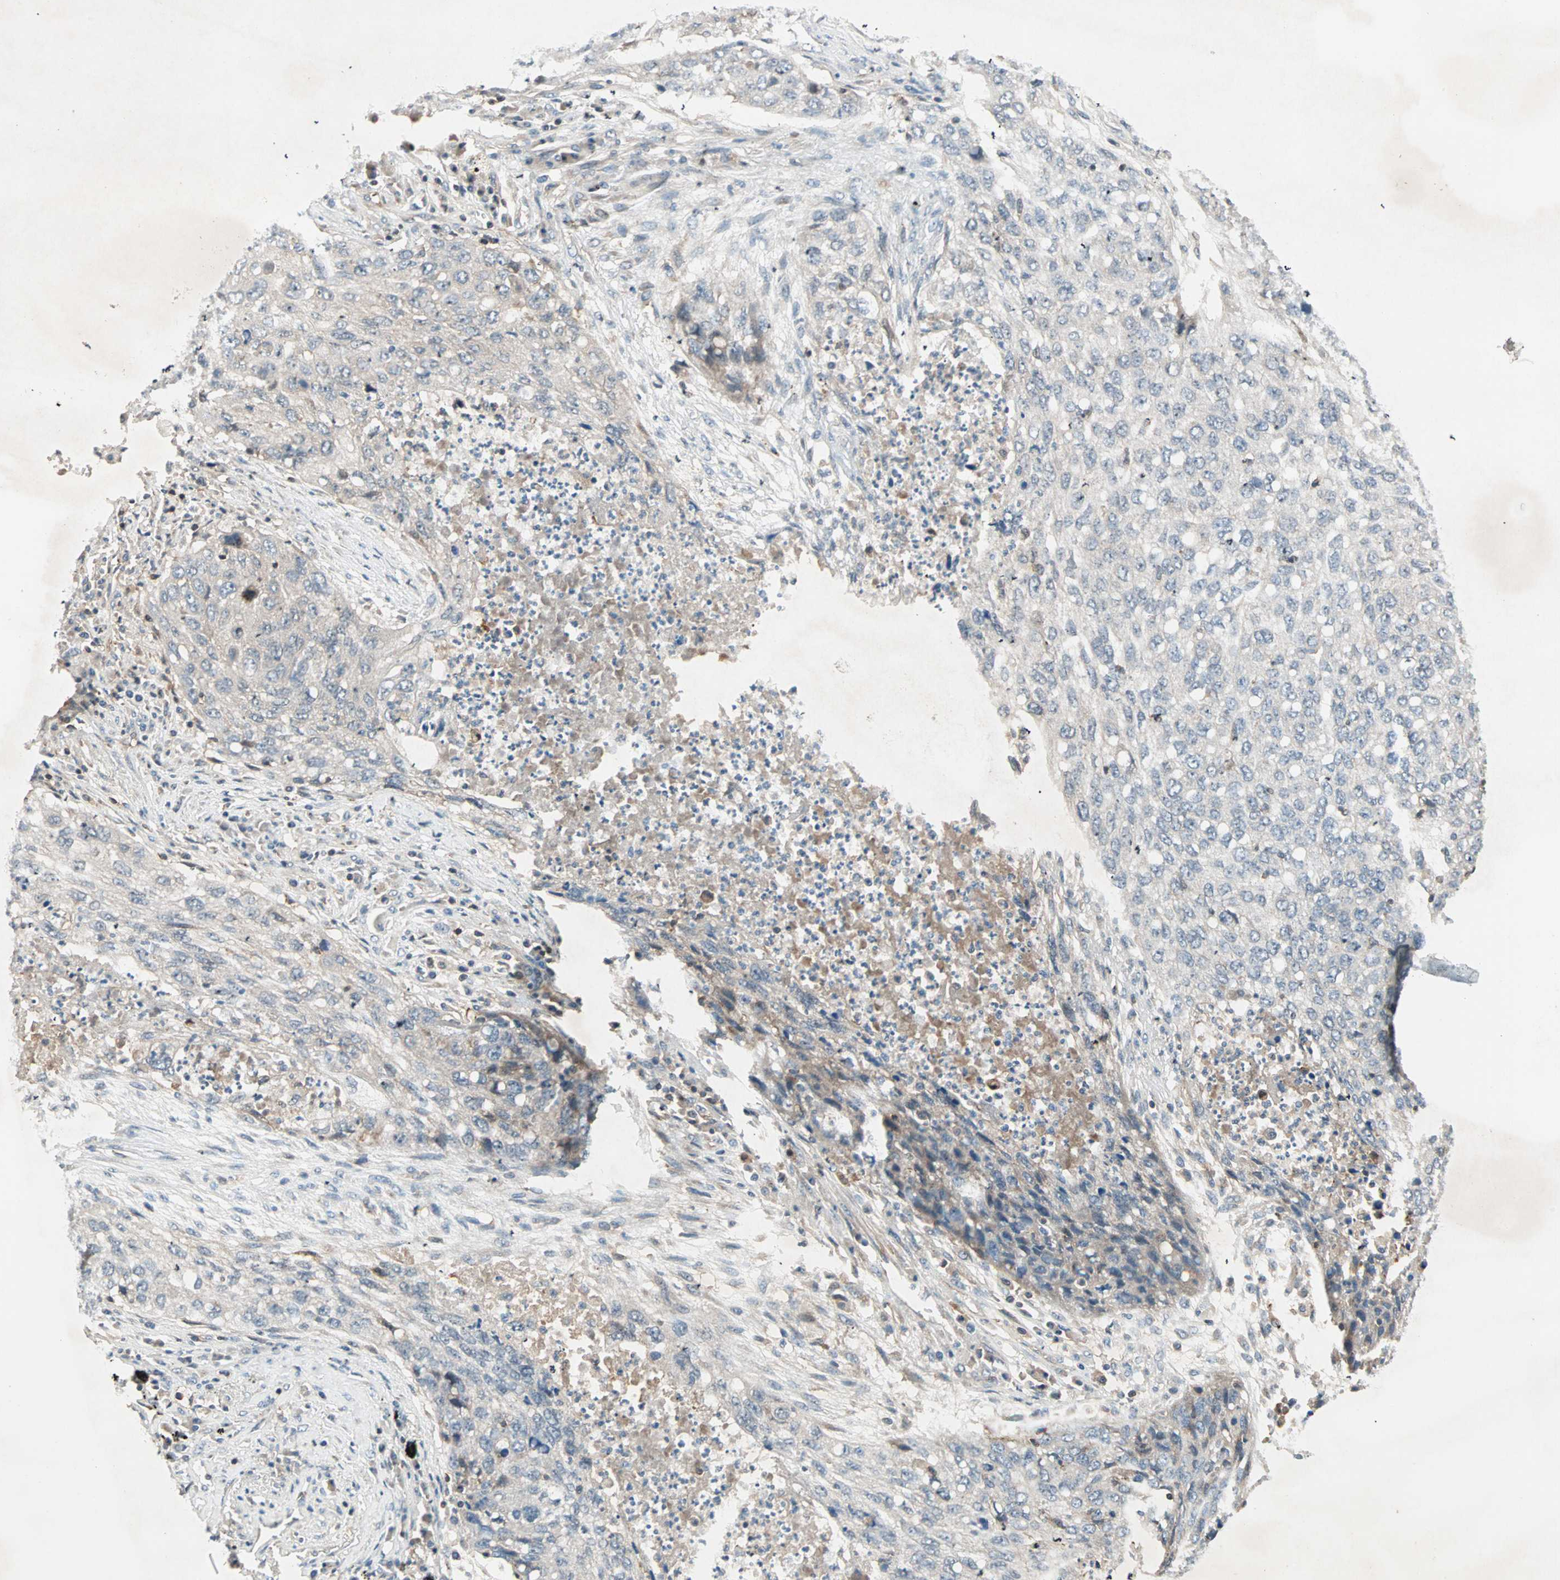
{"staining": {"intensity": "weak", "quantity": "<25%", "location": "cytoplasmic/membranous"}, "tissue": "lung cancer", "cell_type": "Tumor cells", "image_type": "cancer", "snomed": [{"axis": "morphology", "description": "Squamous cell carcinoma, NOS"}, {"axis": "topography", "description": "Lung"}], "caption": "DAB immunohistochemical staining of squamous cell carcinoma (lung) displays no significant staining in tumor cells.", "gene": "TEC", "patient": {"sex": "female", "age": 63}}